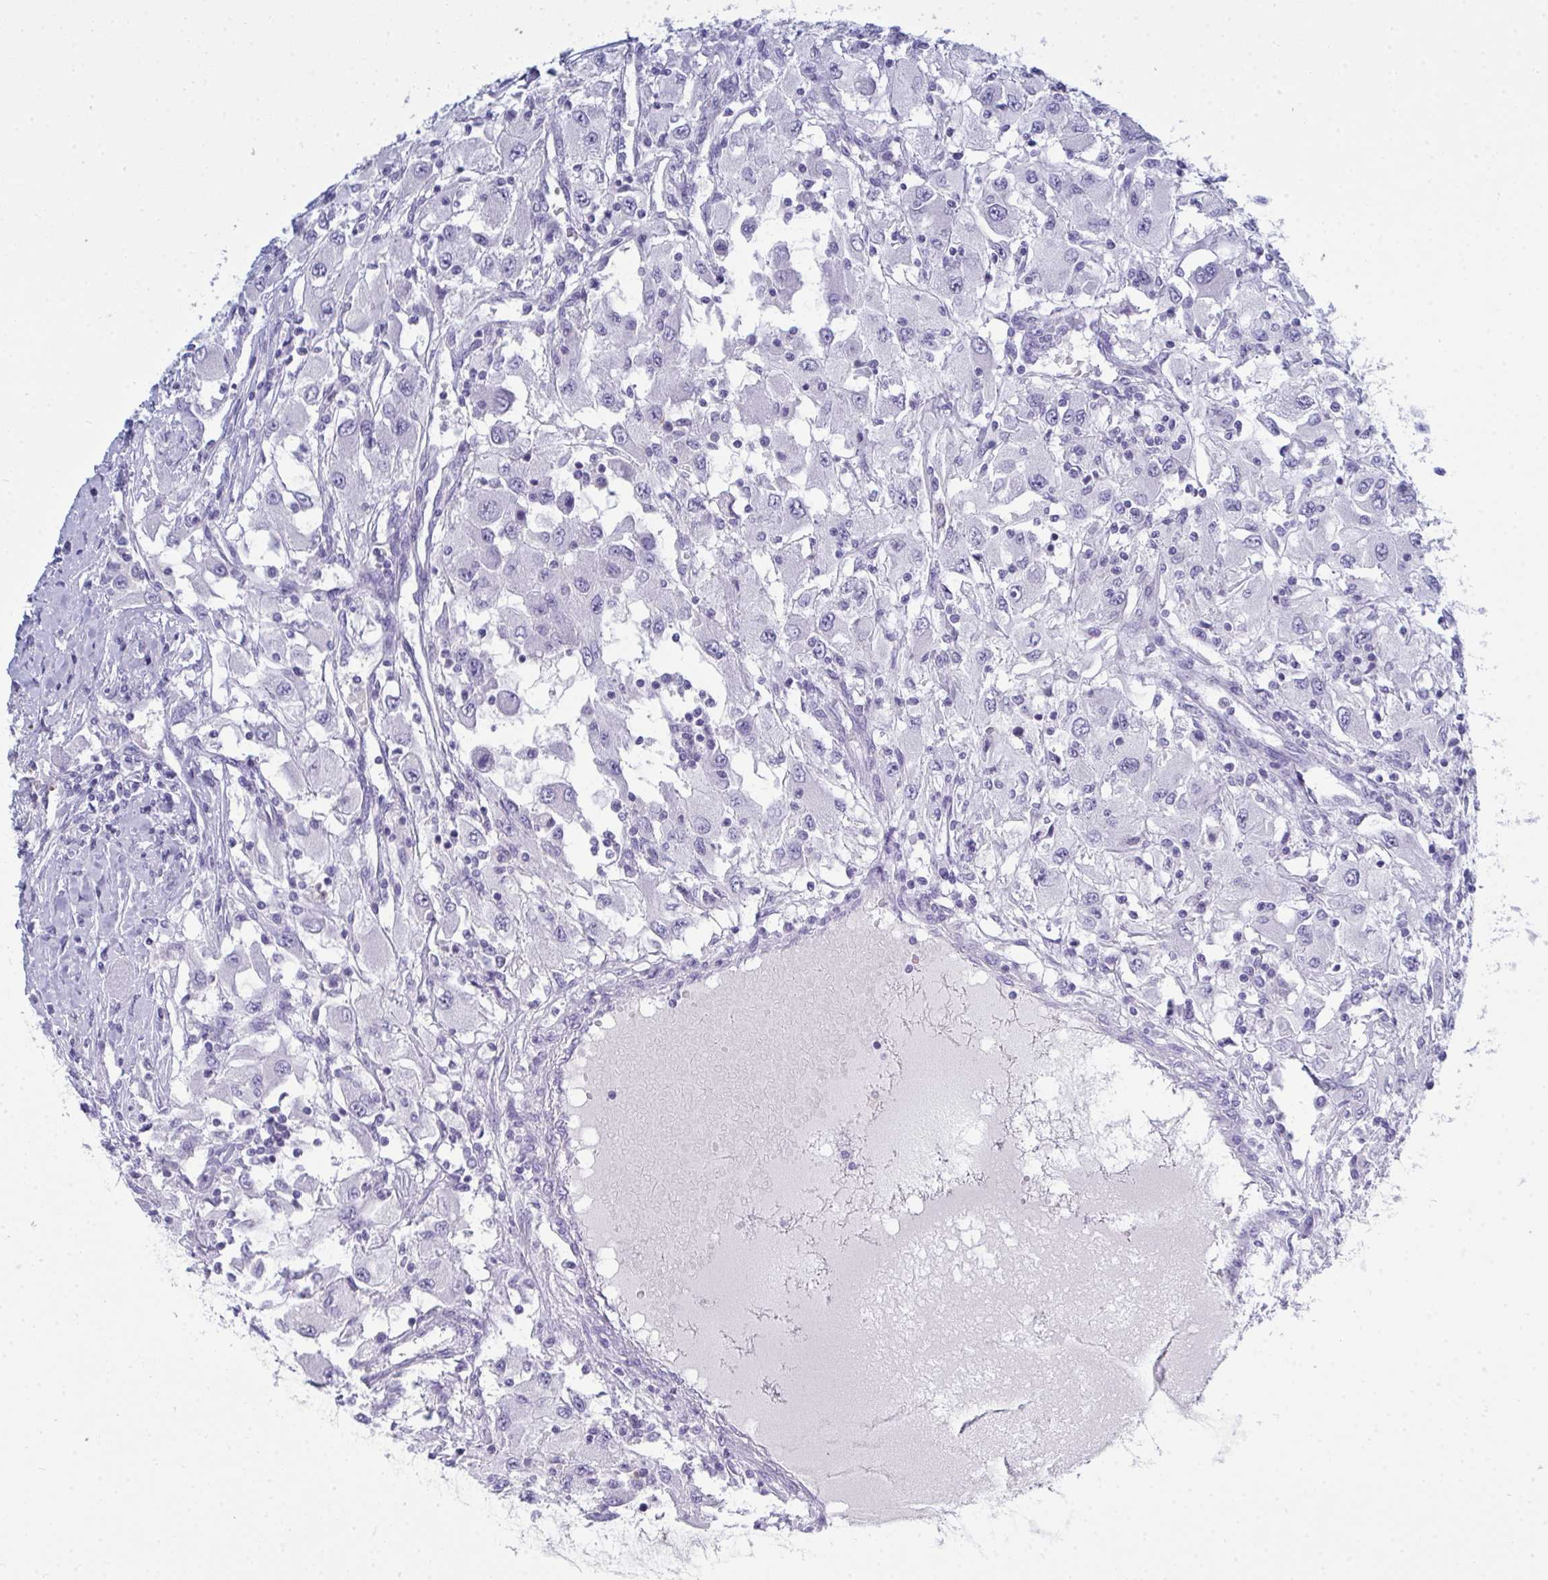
{"staining": {"intensity": "negative", "quantity": "none", "location": "none"}, "tissue": "renal cancer", "cell_type": "Tumor cells", "image_type": "cancer", "snomed": [{"axis": "morphology", "description": "Adenocarcinoma, NOS"}, {"axis": "topography", "description": "Kidney"}], "caption": "Immunohistochemistry image of renal cancer (adenocarcinoma) stained for a protein (brown), which shows no positivity in tumor cells. Brightfield microscopy of immunohistochemistry (IHC) stained with DAB (brown) and hematoxylin (blue), captured at high magnification.", "gene": "SERPINB10", "patient": {"sex": "female", "age": 67}}